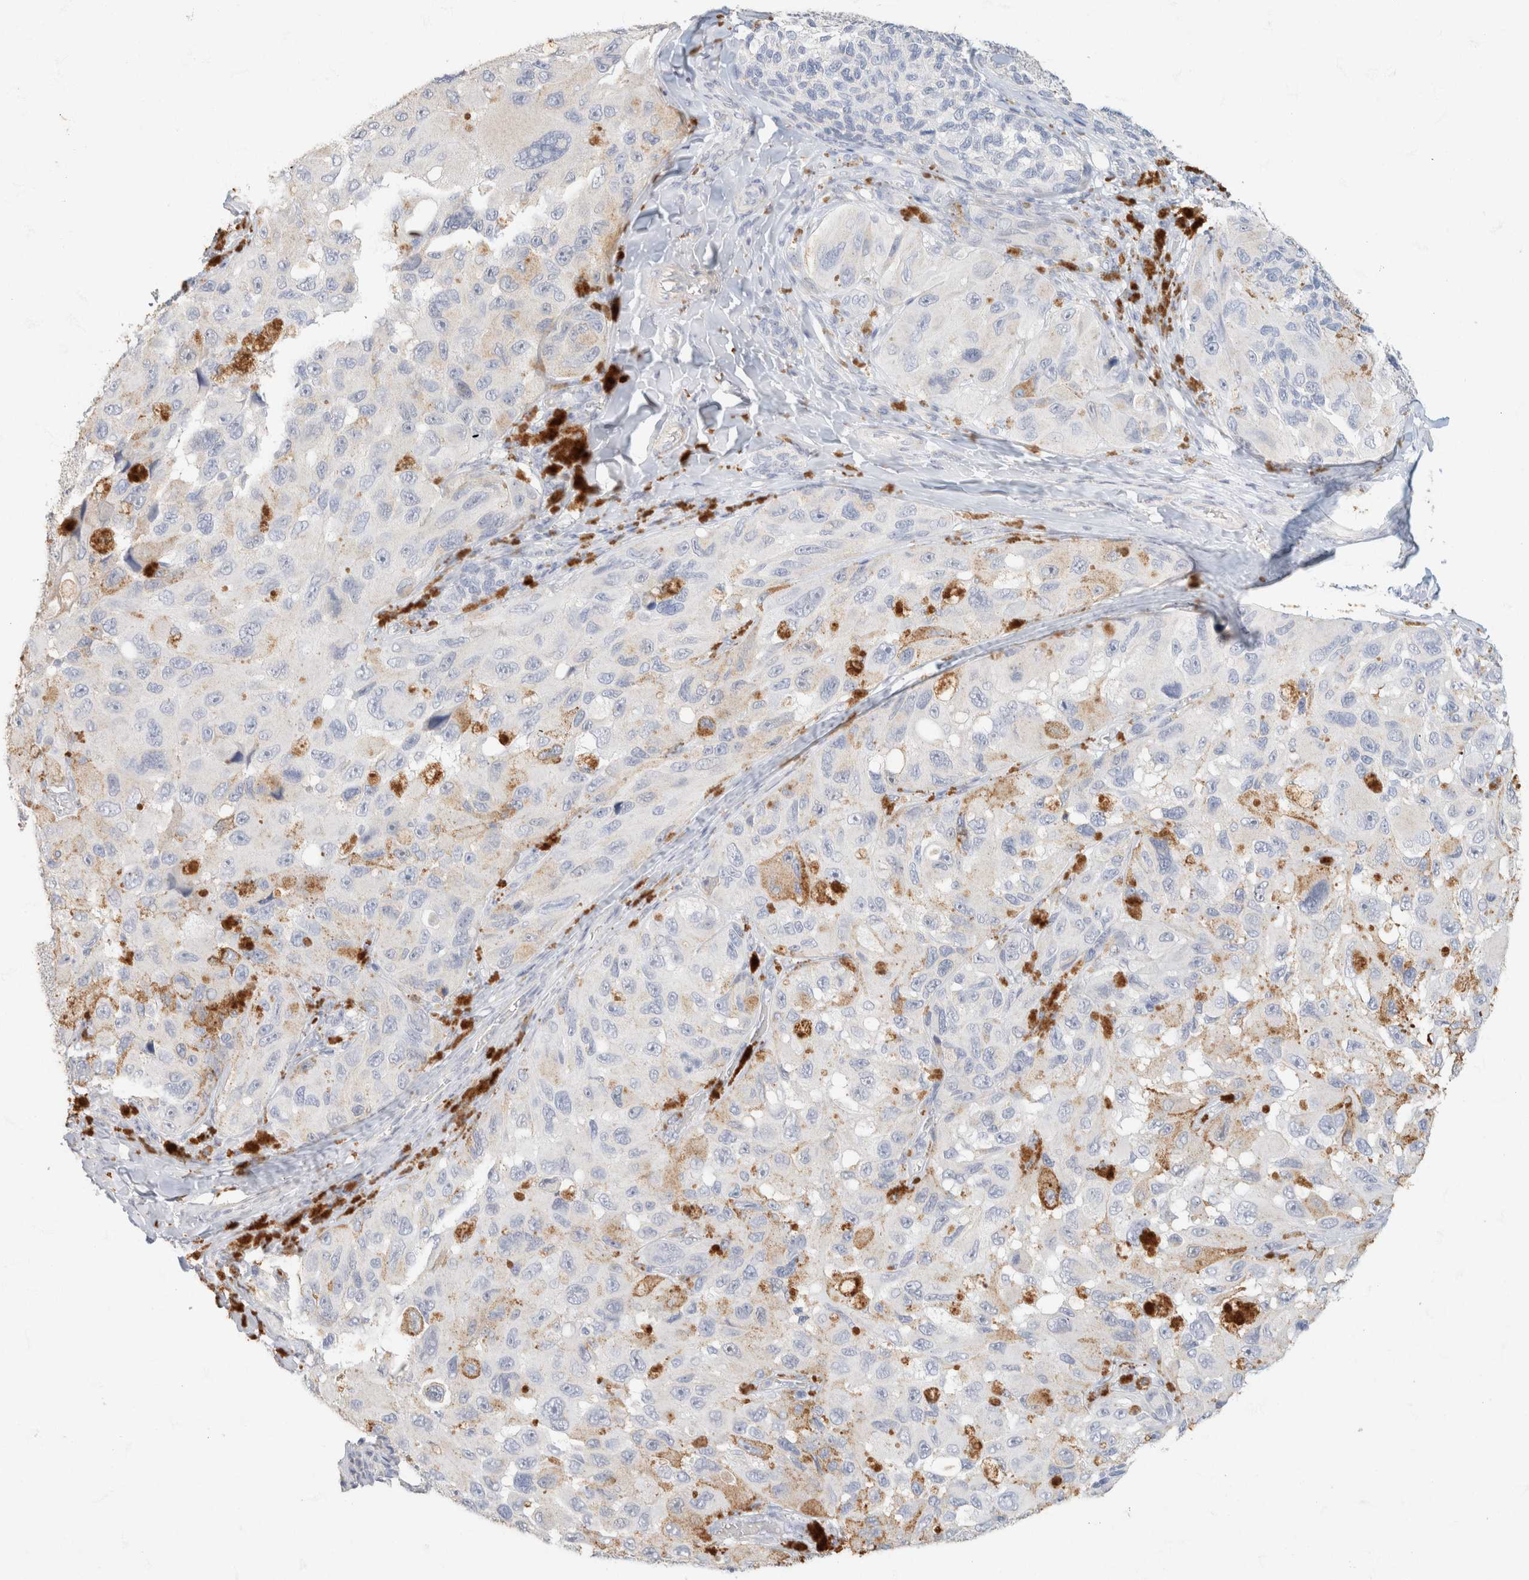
{"staining": {"intensity": "negative", "quantity": "none", "location": "none"}, "tissue": "melanoma", "cell_type": "Tumor cells", "image_type": "cancer", "snomed": [{"axis": "morphology", "description": "Malignant melanoma, NOS"}, {"axis": "topography", "description": "Skin"}], "caption": "Image shows no significant protein expression in tumor cells of melanoma. Brightfield microscopy of immunohistochemistry stained with DAB (brown) and hematoxylin (blue), captured at high magnification.", "gene": "CA12", "patient": {"sex": "female", "age": 73}}